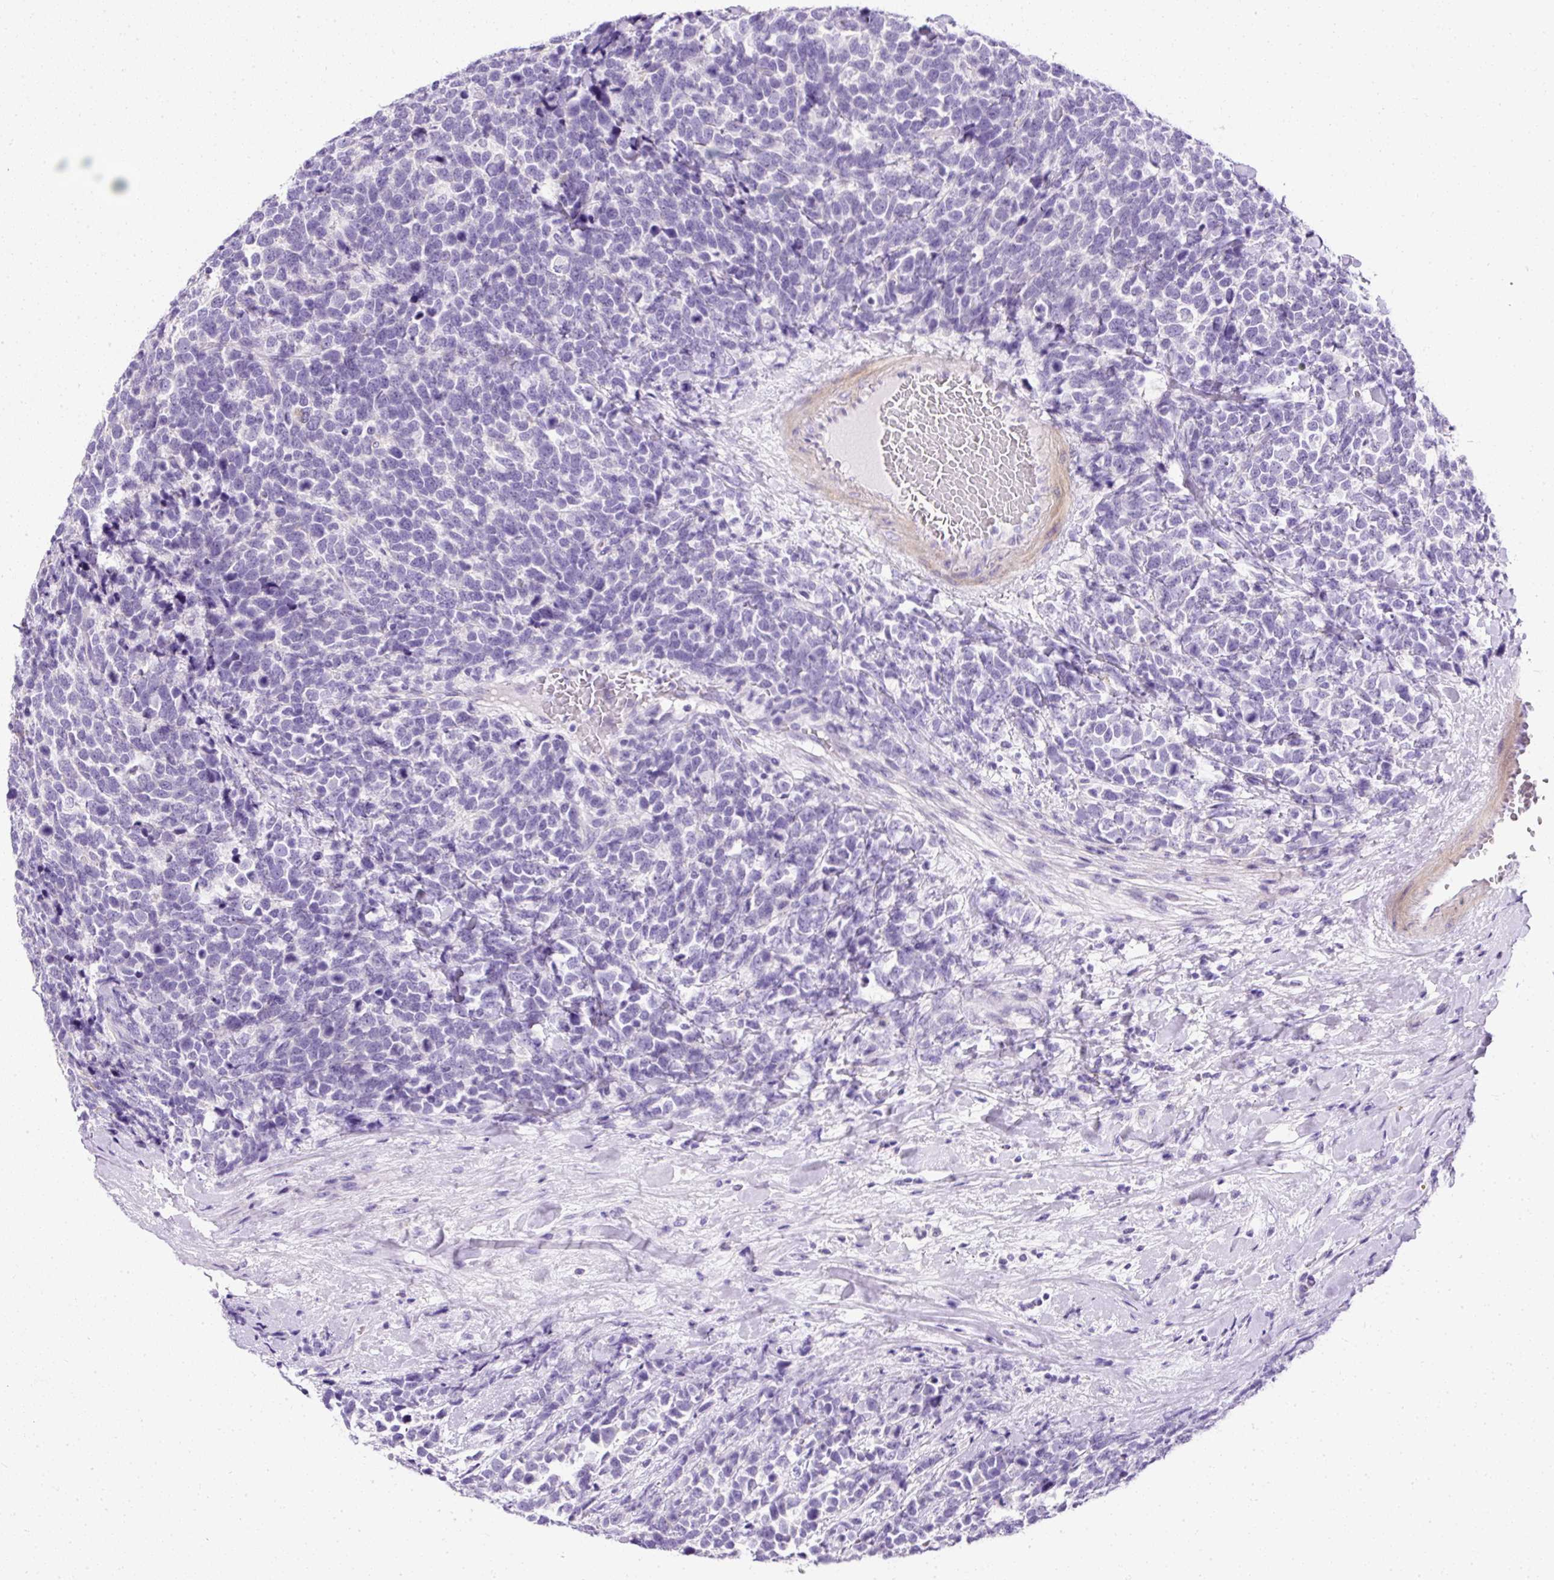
{"staining": {"intensity": "negative", "quantity": "none", "location": "none"}, "tissue": "urothelial cancer", "cell_type": "Tumor cells", "image_type": "cancer", "snomed": [{"axis": "morphology", "description": "Urothelial carcinoma, High grade"}, {"axis": "topography", "description": "Urinary bladder"}], "caption": "This photomicrograph is of urothelial cancer stained with IHC to label a protein in brown with the nuclei are counter-stained blue. There is no expression in tumor cells.", "gene": "C2CD4C", "patient": {"sex": "female", "age": 82}}